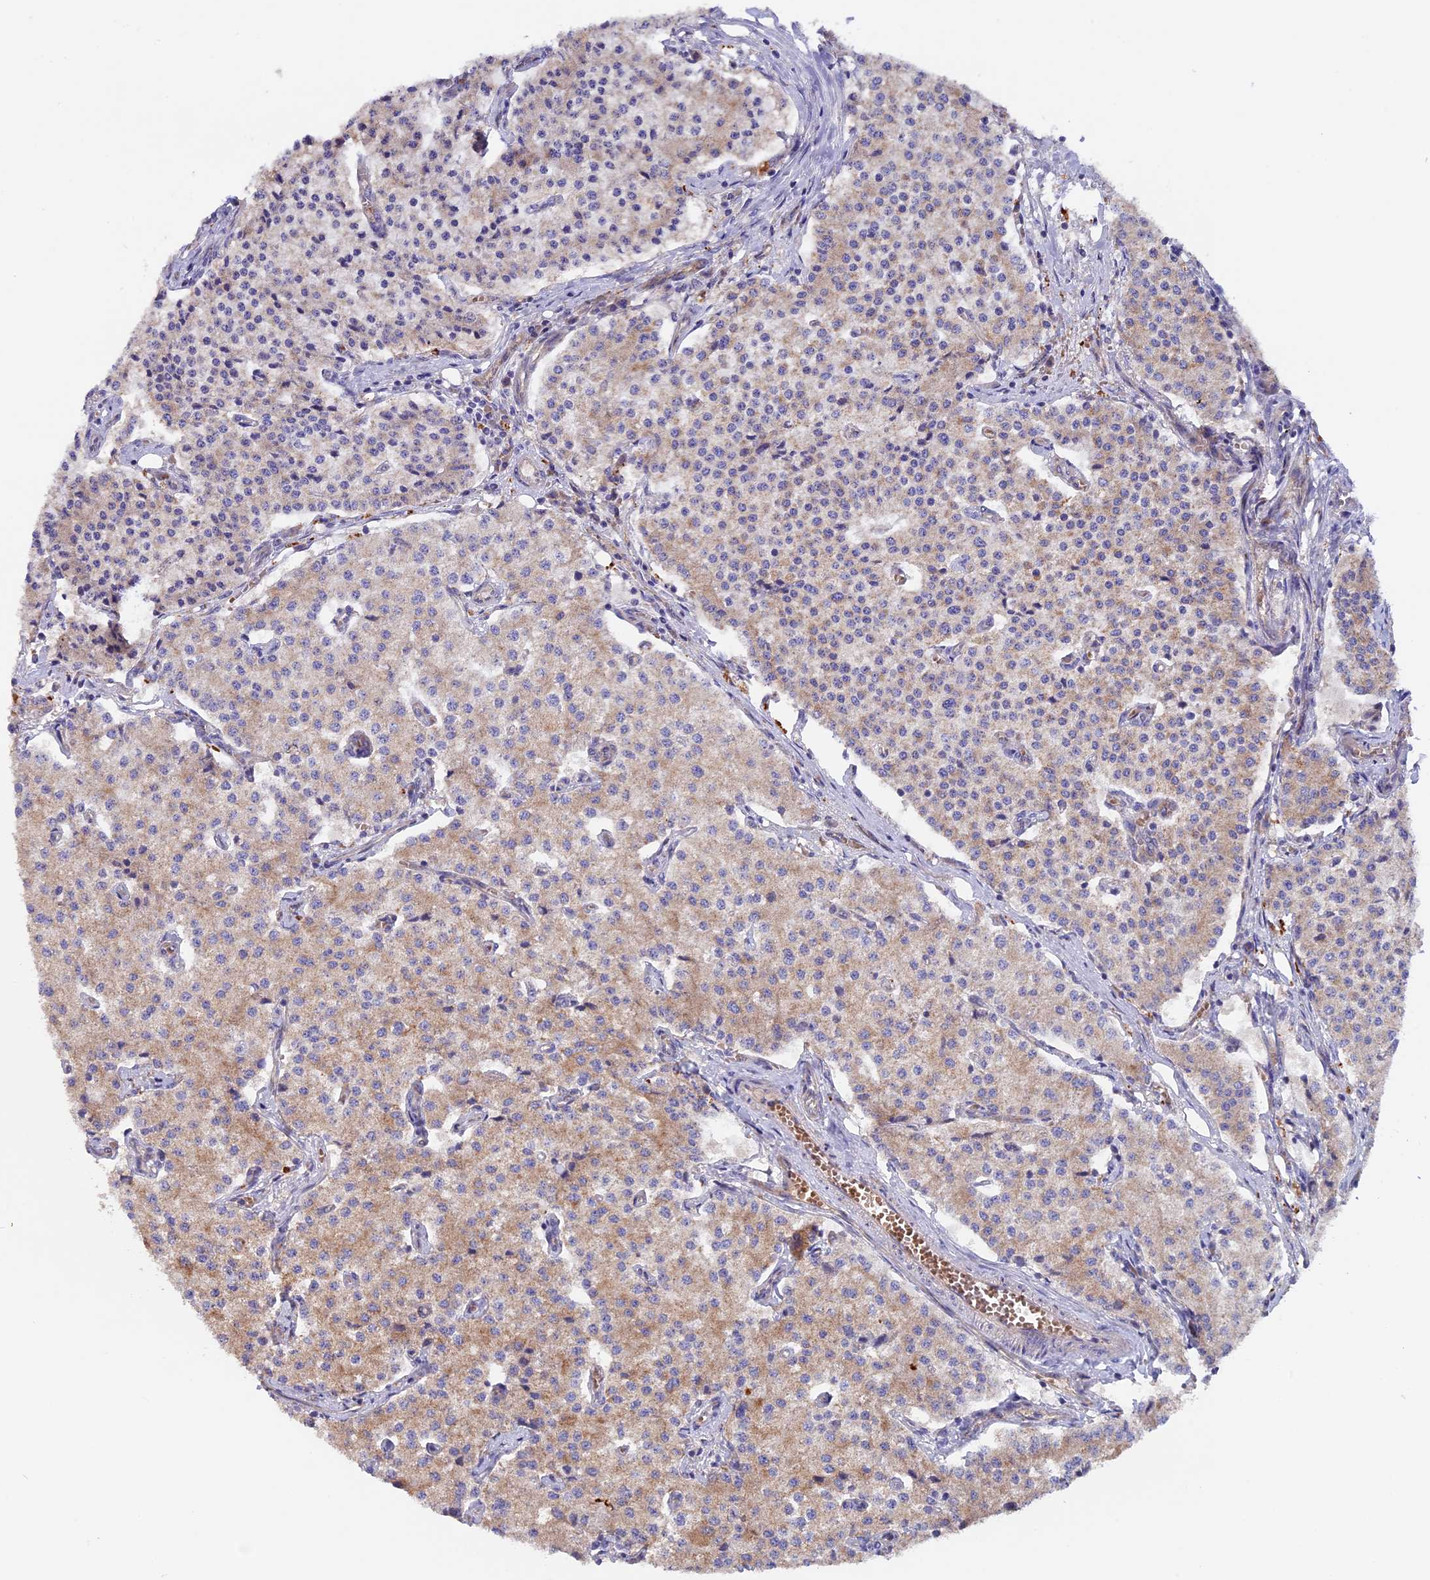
{"staining": {"intensity": "weak", "quantity": ">75%", "location": "cytoplasmic/membranous"}, "tissue": "carcinoid", "cell_type": "Tumor cells", "image_type": "cancer", "snomed": [{"axis": "morphology", "description": "Carcinoid, malignant, NOS"}, {"axis": "topography", "description": "Colon"}], "caption": "A high-resolution photomicrograph shows immunohistochemistry staining of malignant carcinoid, which exhibits weak cytoplasmic/membranous expression in about >75% of tumor cells.", "gene": "DUS3L", "patient": {"sex": "female", "age": 52}}